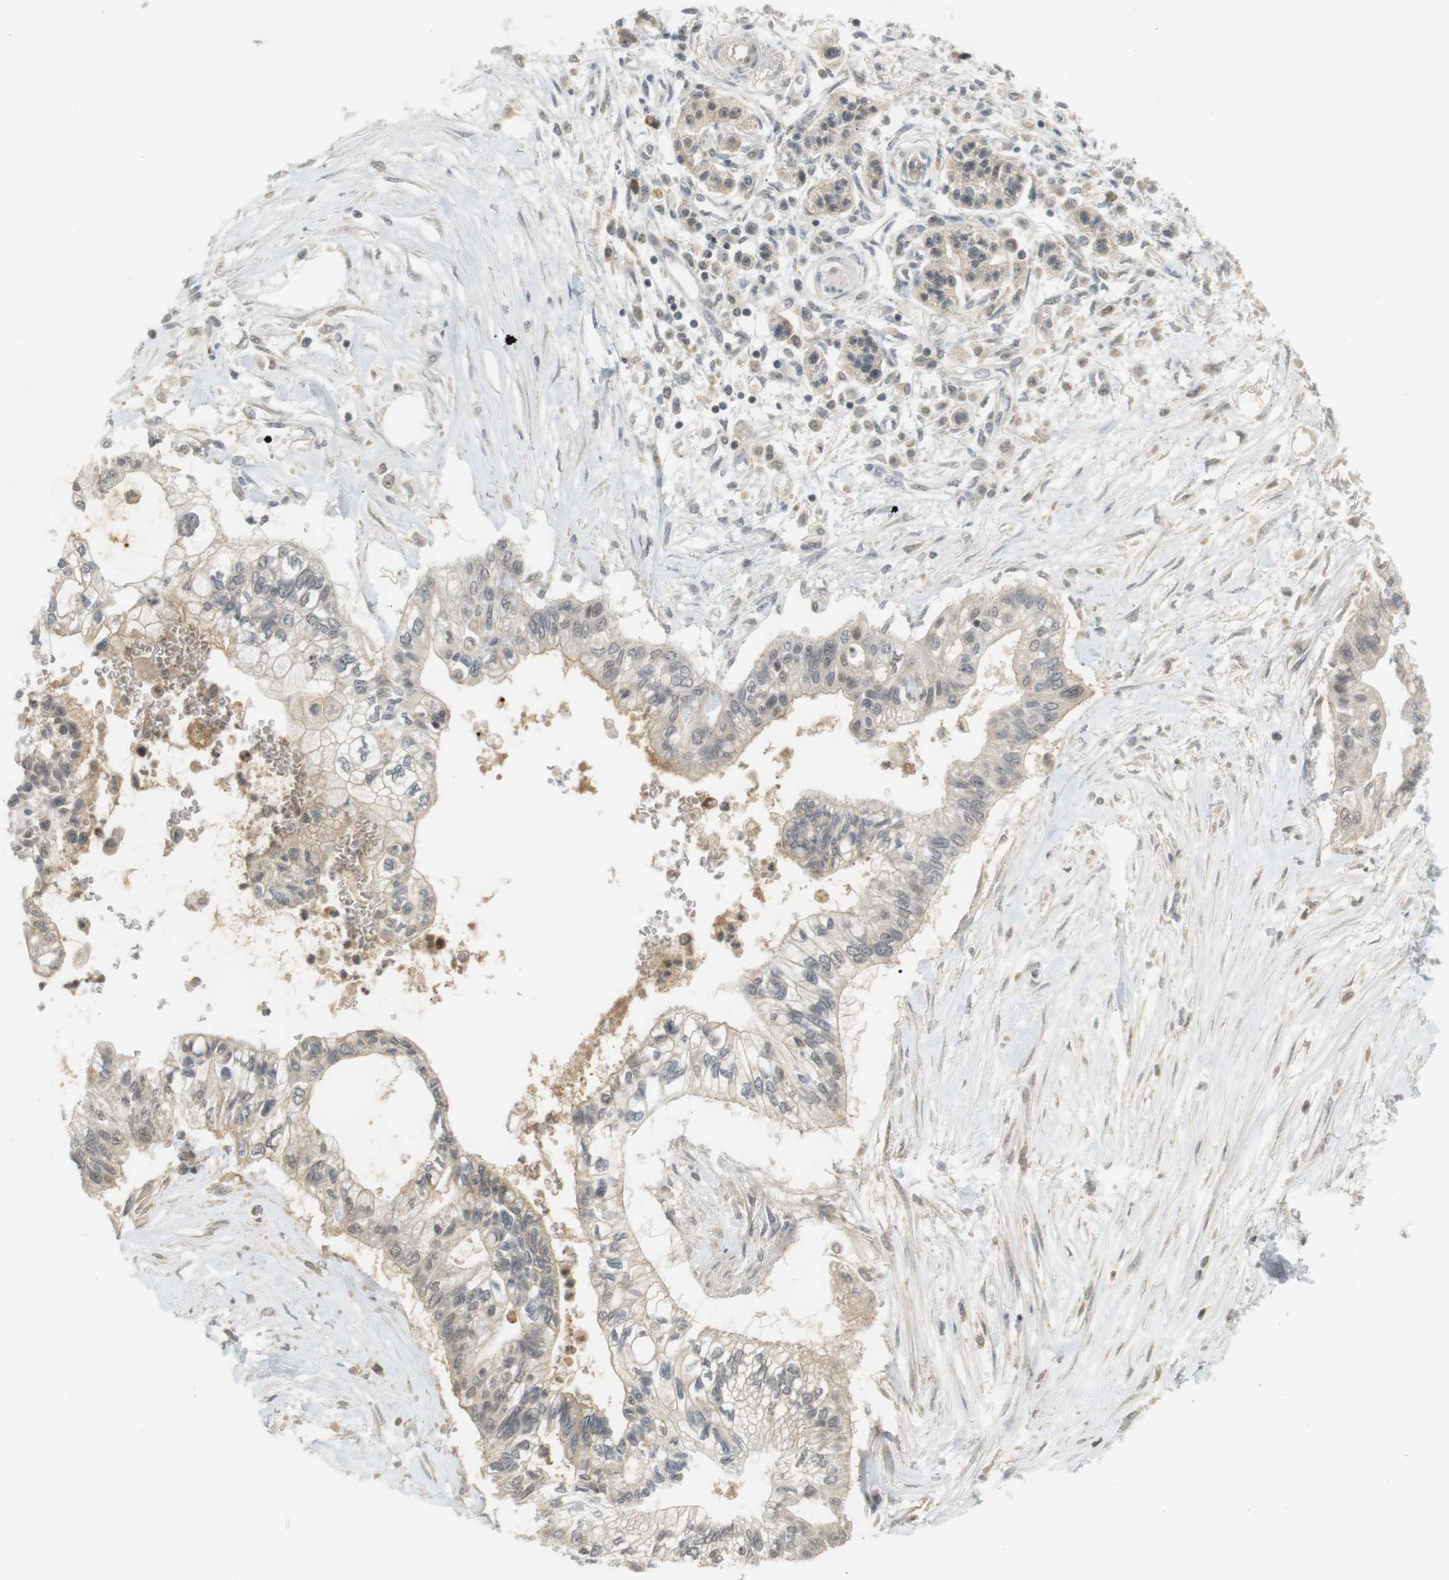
{"staining": {"intensity": "weak", "quantity": "<25%", "location": "cytoplasmic/membranous"}, "tissue": "pancreatic cancer", "cell_type": "Tumor cells", "image_type": "cancer", "snomed": [{"axis": "morphology", "description": "Adenocarcinoma, NOS"}, {"axis": "topography", "description": "Pancreas"}], "caption": "Immunohistochemical staining of pancreatic adenocarcinoma shows no significant positivity in tumor cells. (Immunohistochemistry (ihc), brightfield microscopy, high magnification).", "gene": "SRR", "patient": {"sex": "female", "age": 77}}